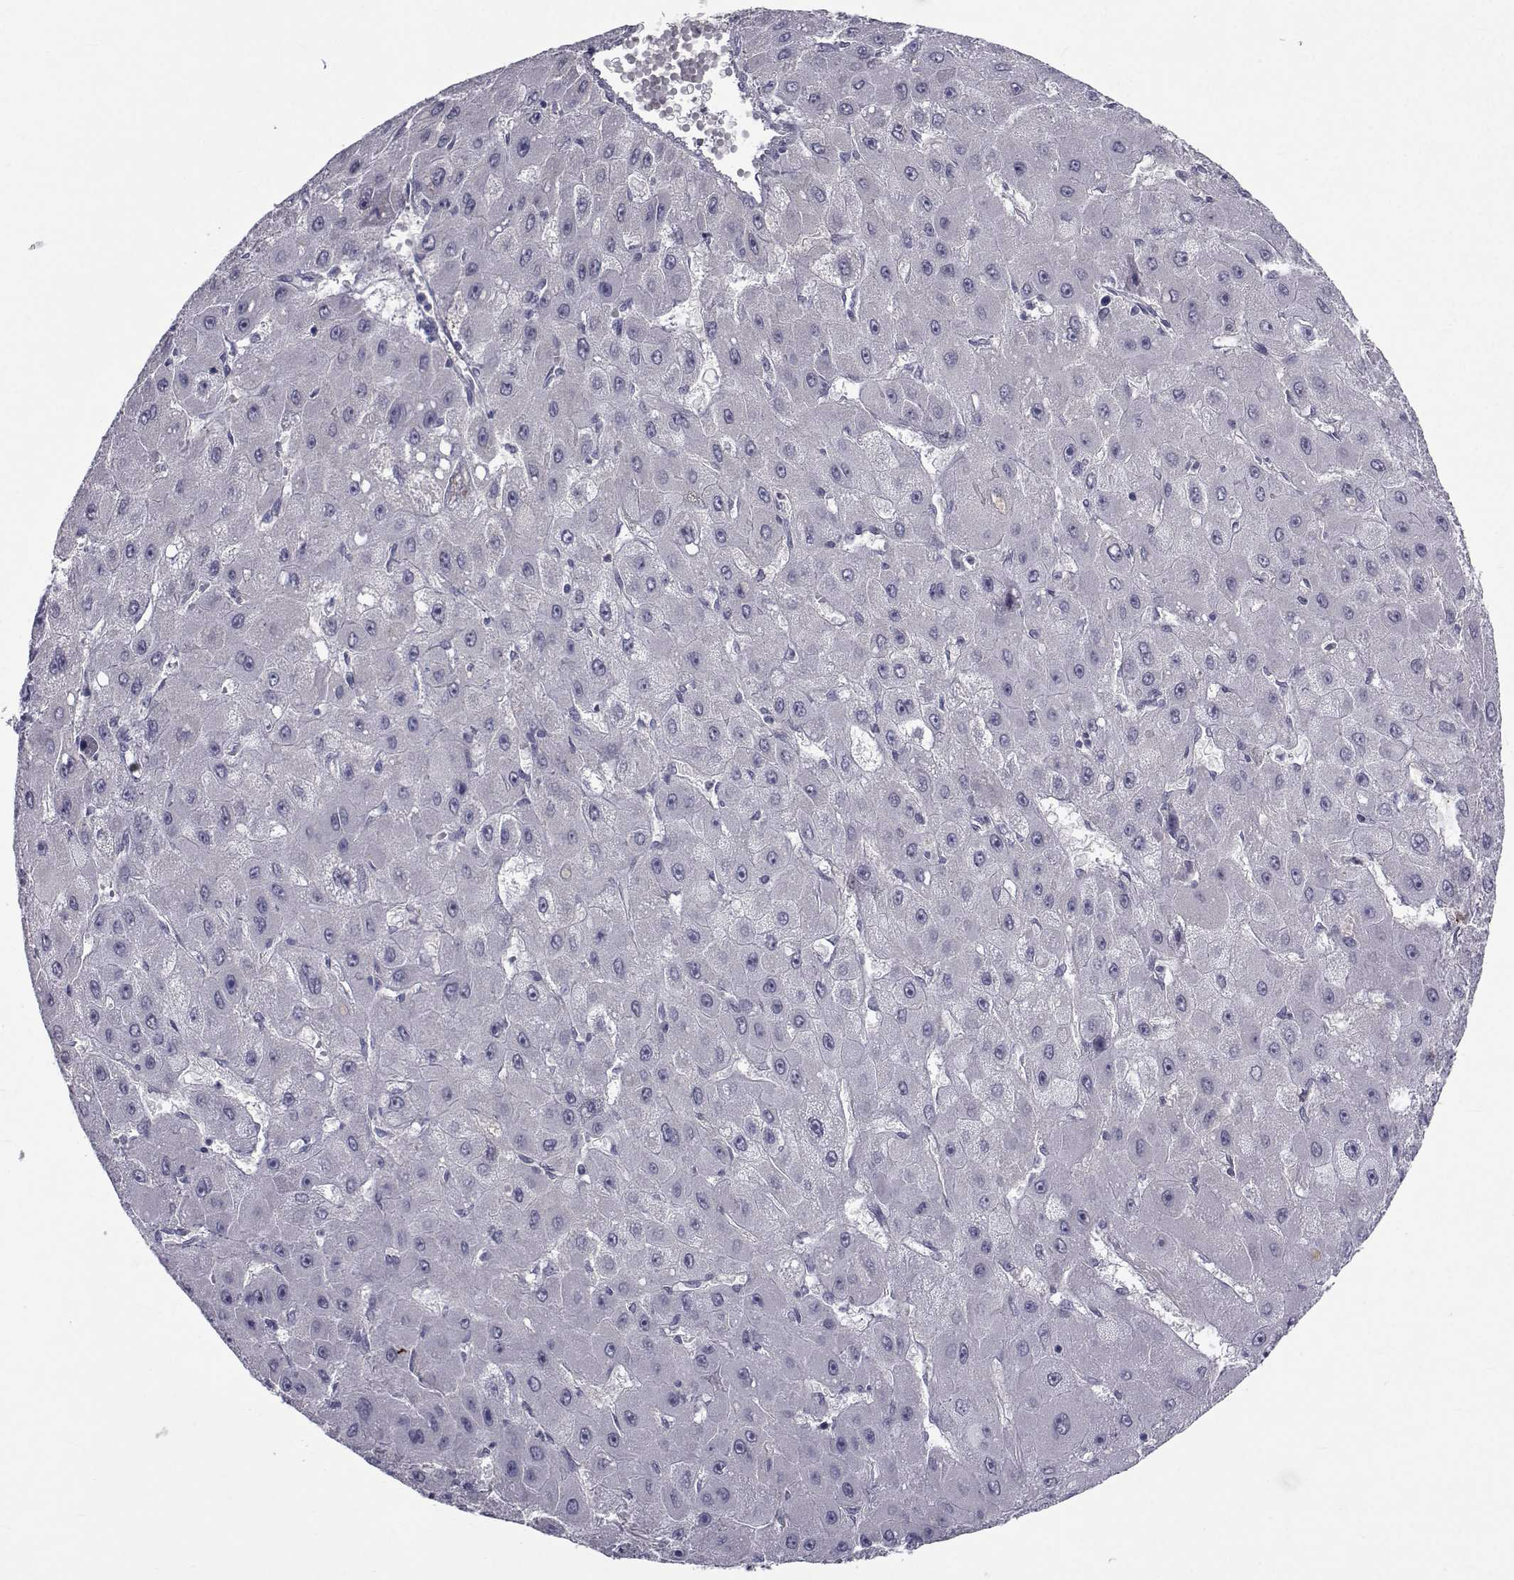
{"staining": {"intensity": "negative", "quantity": "none", "location": "none"}, "tissue": "liver cancer", "cell_type": "Tumor cells", "image_type": "cancer", "snomed": [{"axis": "morphology", "description": "Carcinoma, Hepatocellular, NOS"}, {"axis": "topography", "description": "Liver"}], "caption": "High power microscopy image of an immunohistochemistry (IHC) histopathology image of hepatocellular carcinoma (liver), revealing no significant staining in tumor cells.", "gene": "PAX2", "patient": {"sex": "female", "age": 25}}